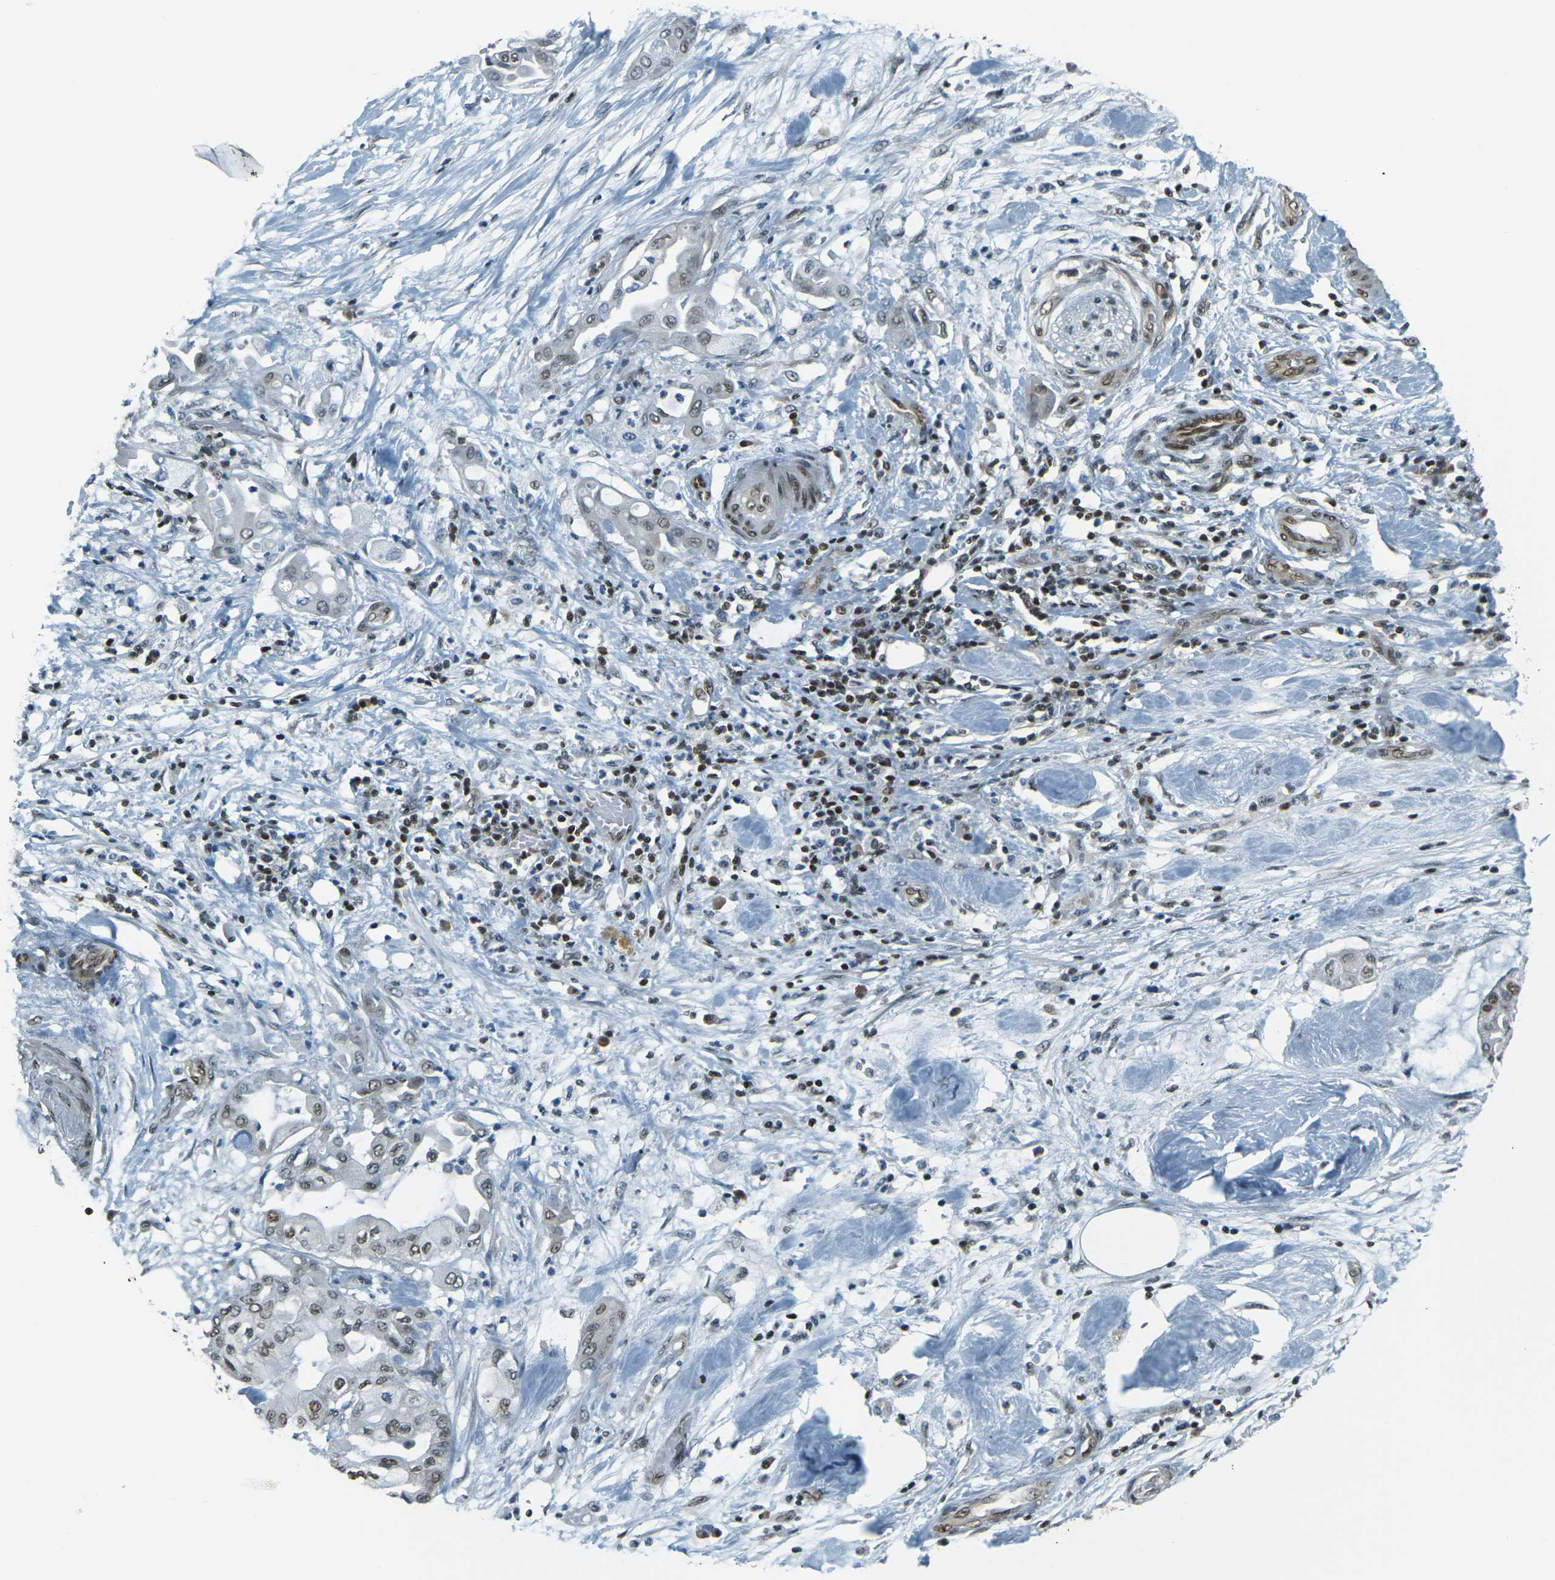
{"staining": {"intensity": "moderate", "quantity": ">75%", "location": "nuclear"}, "tissue": "pancreatic cancer", "cell_type": "Tumor cells", "image_type": "cancer", "snomed": [{"axis": "morphology", "description": "Adenocarcinoma, NOS"}, {"axis": "morphology", "description": "Adenocarcinoma, metastatic, NOS"}, {"axis": "topography", "description": "Lymph node"}, {"axis": "topography", "description": "Pancreas"}, {"axis": "topography", "description": "Duodenum"}], "caption": "The histopathology image reveals a brown stain indicating the presence of a protein in the nuclear of tumor cells in pancreatic cancer (adenocarcinoma). The protein is stained brown, and the nuclei are stained in blue (DAB IHC with brightfield microscopy, high magnification).", "gene": "NHEJ1", "patient": {"sex": "female", "age": 64}}